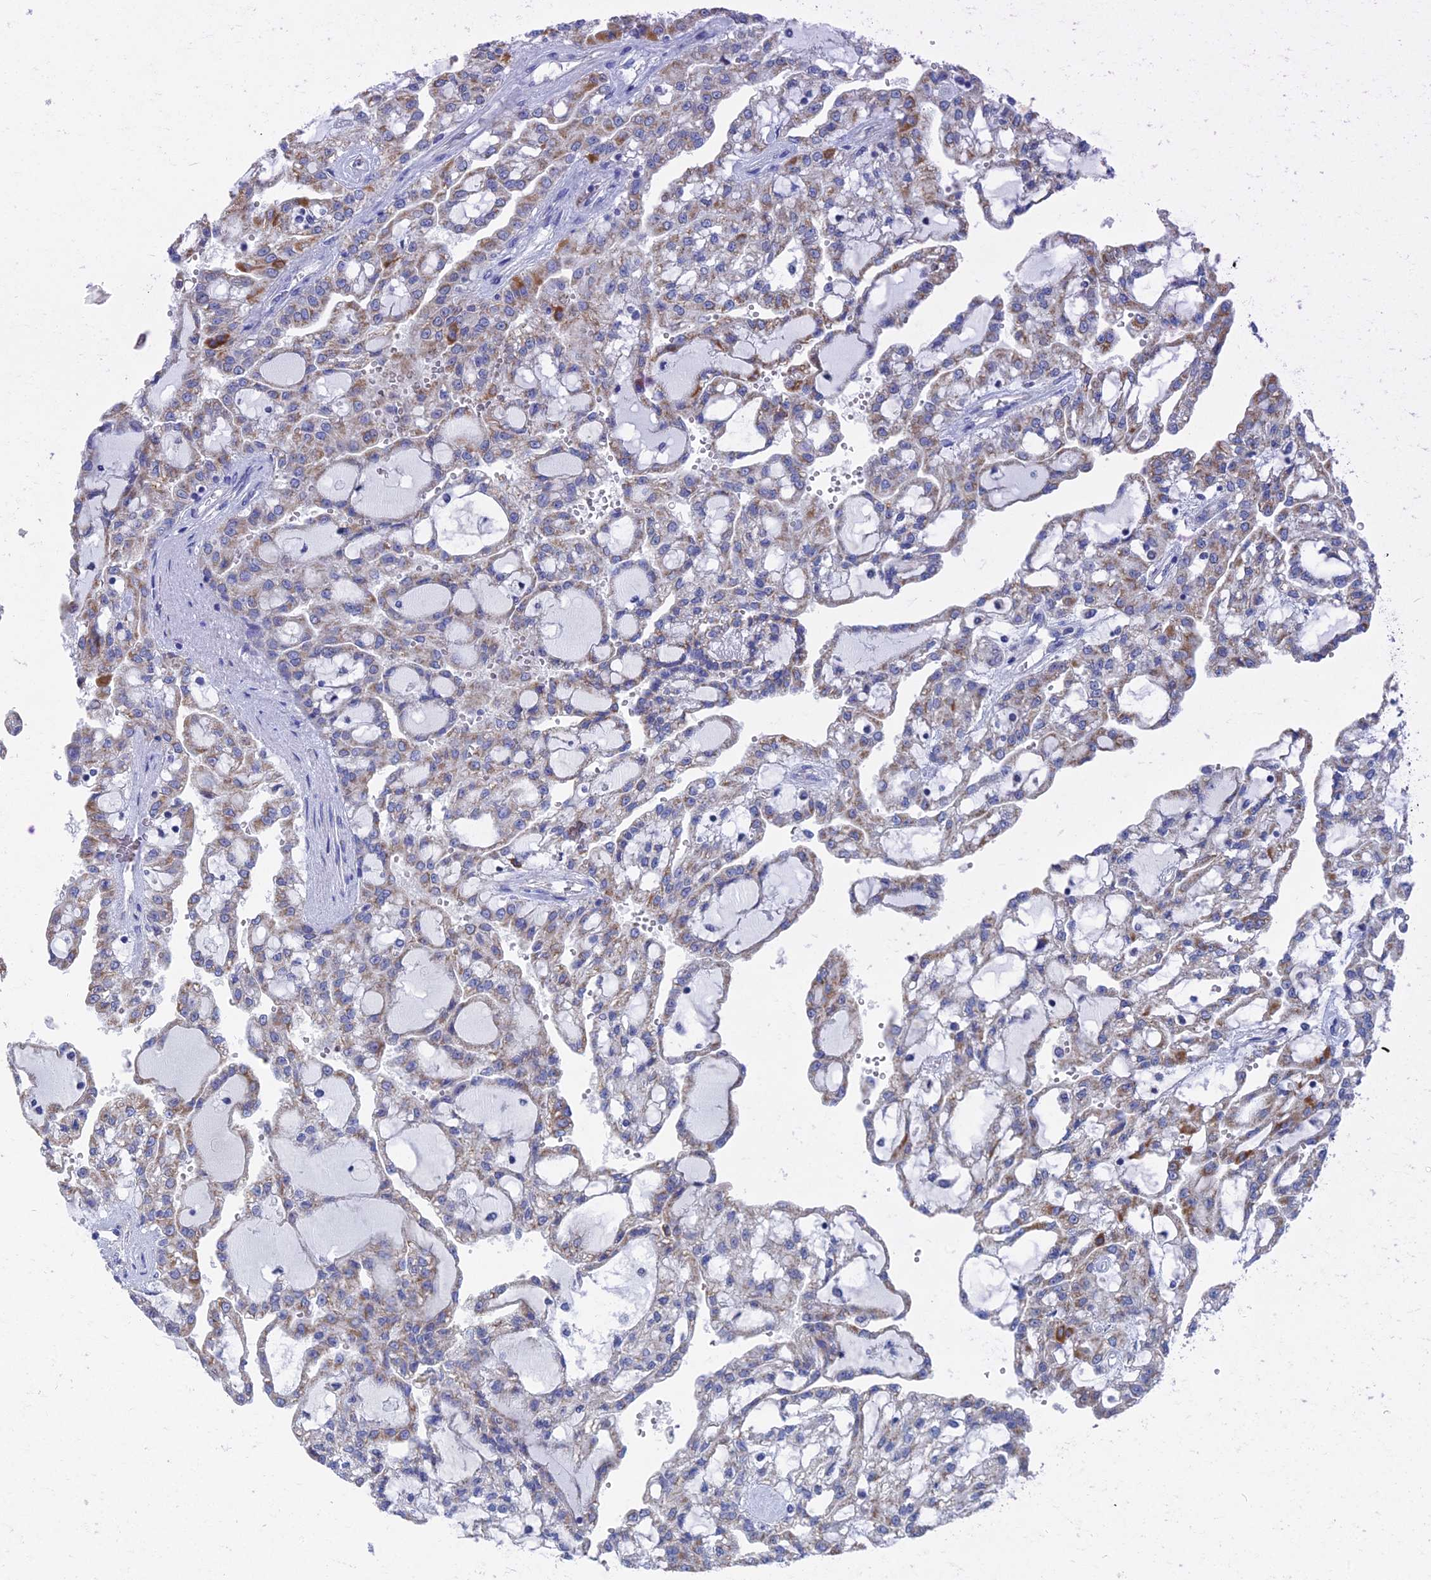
{"staining": {"intensity": "moderate", "quantity": "<25%", "location": "cytoplasmic/membranous"}, "tissue": "renal cancer", "cell_type": "Tumor cells", "image_type": "cancer", "snomed": [{"axis": "morphology", "description": "Adenocarcinoma, NOS"}, {"axis": "topography", "description": "Kidney"}], "caption": "Tumor cells reveal moderate cytoplasmic/membranous expression in approximately <25% of cells in renal cancer. (Stains: DAB (3,3'-diaminobenzidine) in brown, nuclei in blue, Microscopy: brightfield microscopy at high magnification).", "gene": "HIGD1A", "patient": {"sex": "male", "age": 63}}